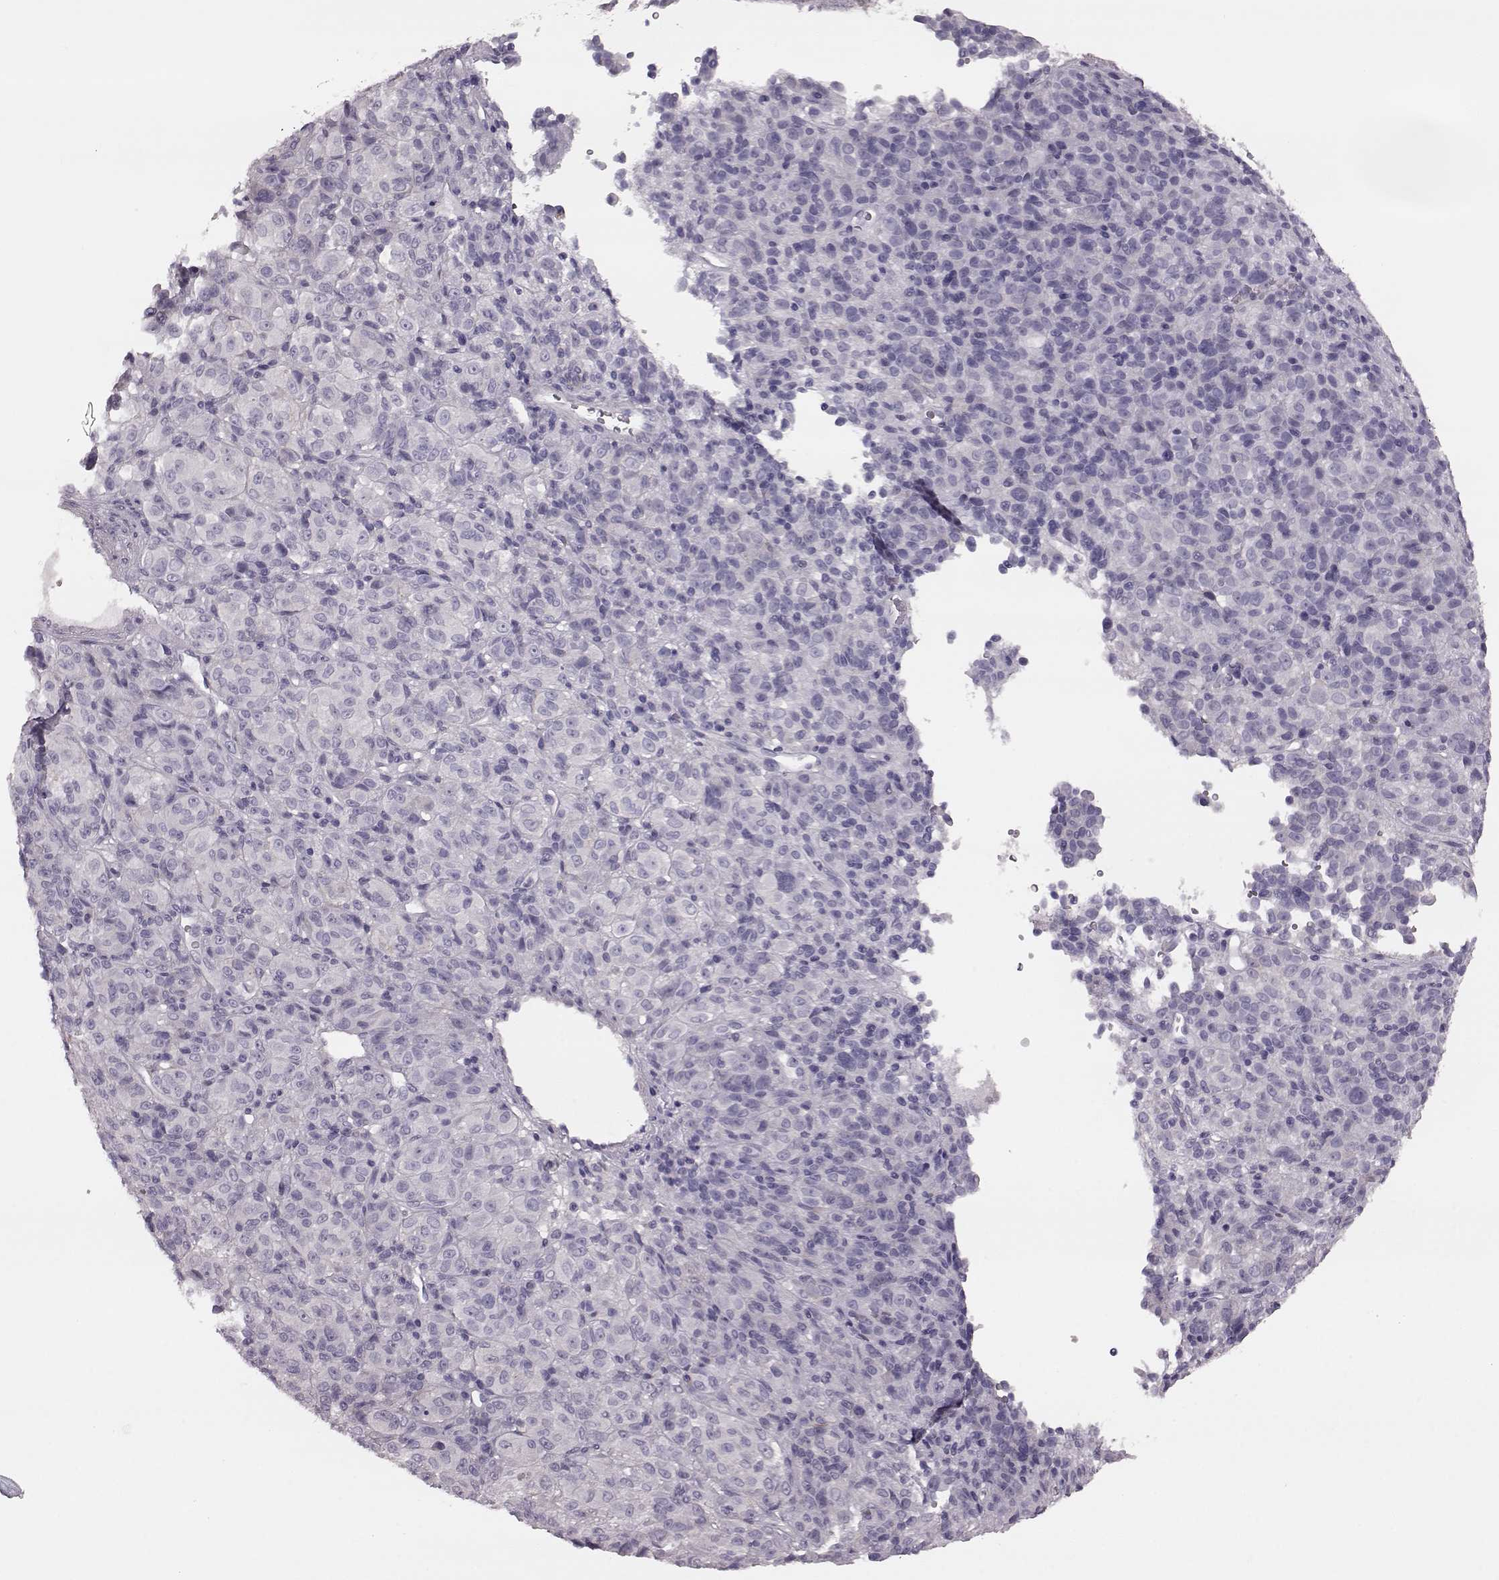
{"staining": {"intensity": "negative", "quantity": "none", "location": "none"}, "tissue": "melanoma", "cell_type": "Tumor cells", "image_type": "cancer", "snomed": [{"axis": "morphology", "description": "Malignant melanoma, Metastatic site"}, {"axis": "topography", "description": "Brain"}], "caption": "Immunohistochemistry (IHC) of human melanoma demonstrates no positivity in tumor cells.", "gene": "CRYBA2", "patient": {"sex": "female", "age": 56}}